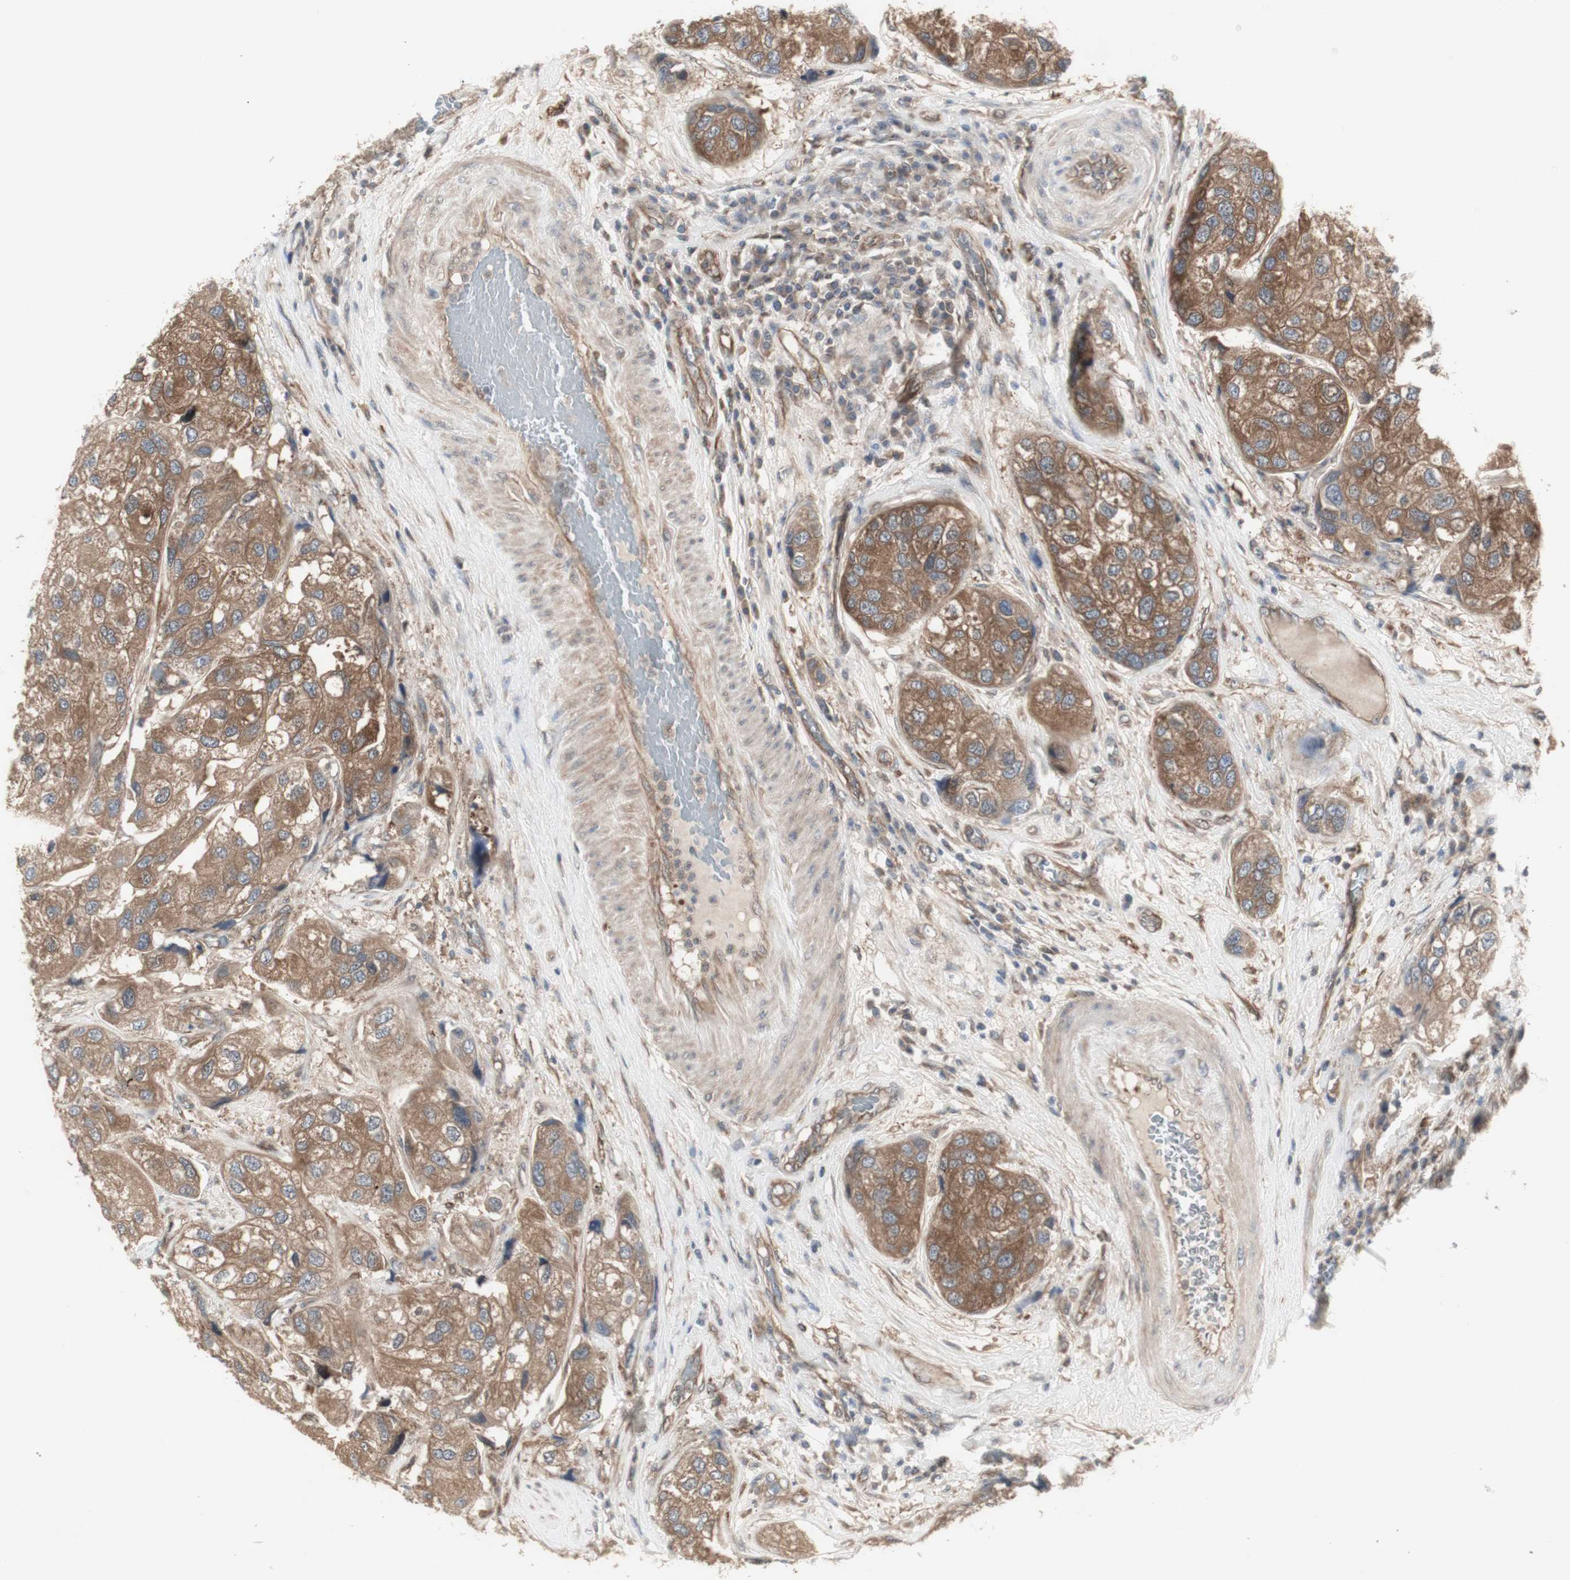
{"staining": {"intensity": "moderate", "quantity": ">75%", "location": "cytoplasmic/membranous"}, "tissue": "urothelial cancer", "cell_type": "Tumor cells", "image_type": "cancer", "snomed": [{"axis": "morphology", "description": "Urothelial carcinoma, High grade"}, {"axis": "topography", "description": "Urinary bladder"}], "caption": "Protein analysis of urothelial cancer tissue reveals moderate cytoplasmic/membranous expression in about >75% of tumor cells. The staining is performed using DAB brown chromogen to label protein expression. The nuclei are counter-stained blue using hematoxylin.", "gene": "CHURC1-FNTB", "patient": {"sex": "female", "age": 64}}